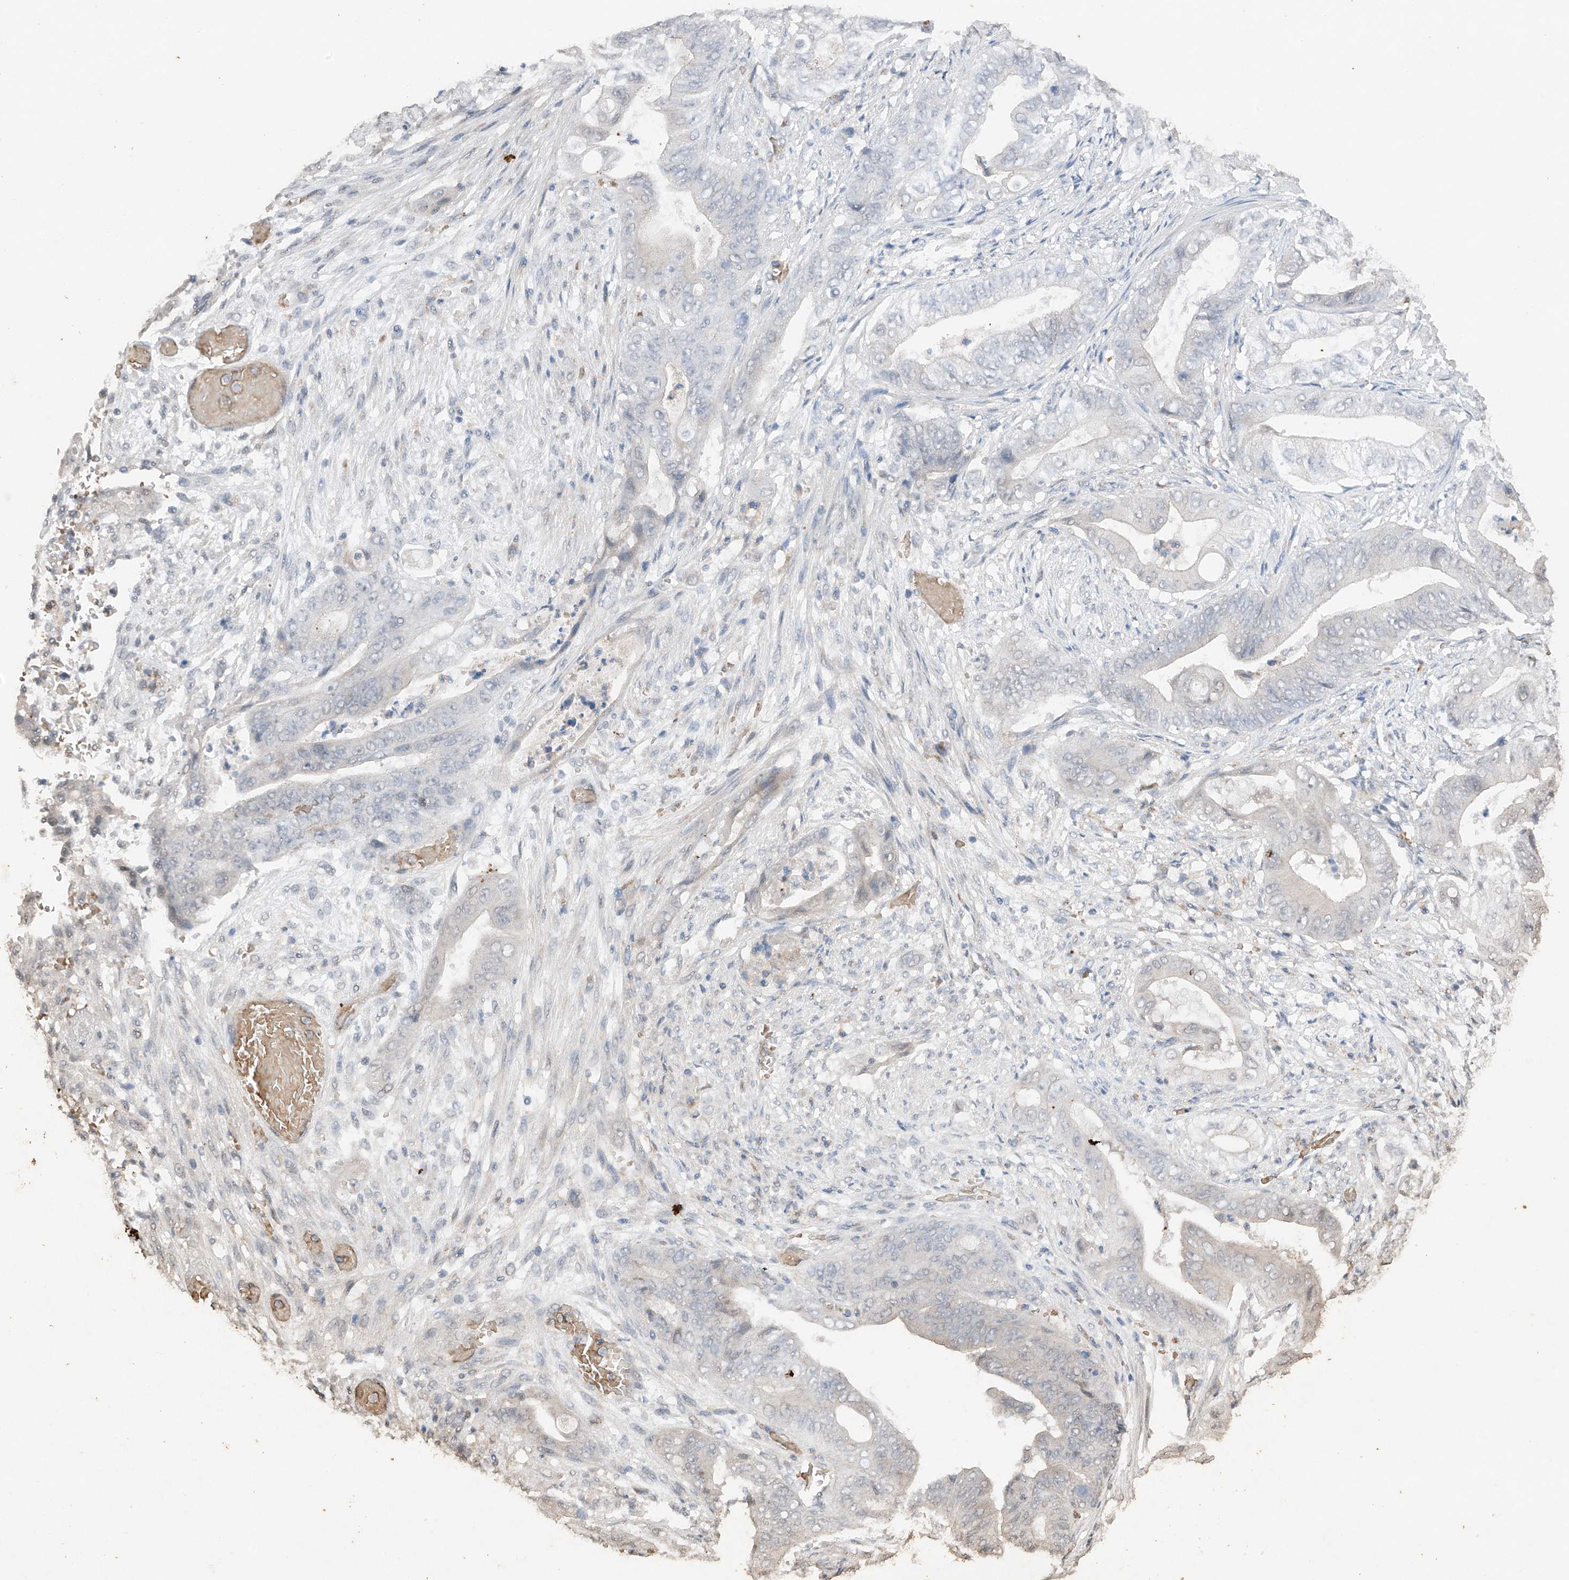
{"staining": {"intensity": "negative", "quantity": "none", "location": "none"}, "tissue": "stomach cancer", "cell_type": "Tumor cells", "image_type": "cancer", "snomed": [{"axis": "morphology", "description": "Adenocarcinoma, NOS"}, {"axis": "topography", "description": "Stomach"}], "caption": "This histopathology image is of stomach cancer (adenocarcinoma) stained with IHC to label a protein in brown with the nuclei are counter-stained blue. There is no staining in tumor cells.", "gene": "TBX4", "patient": {"sex": "female", "age": 73}}